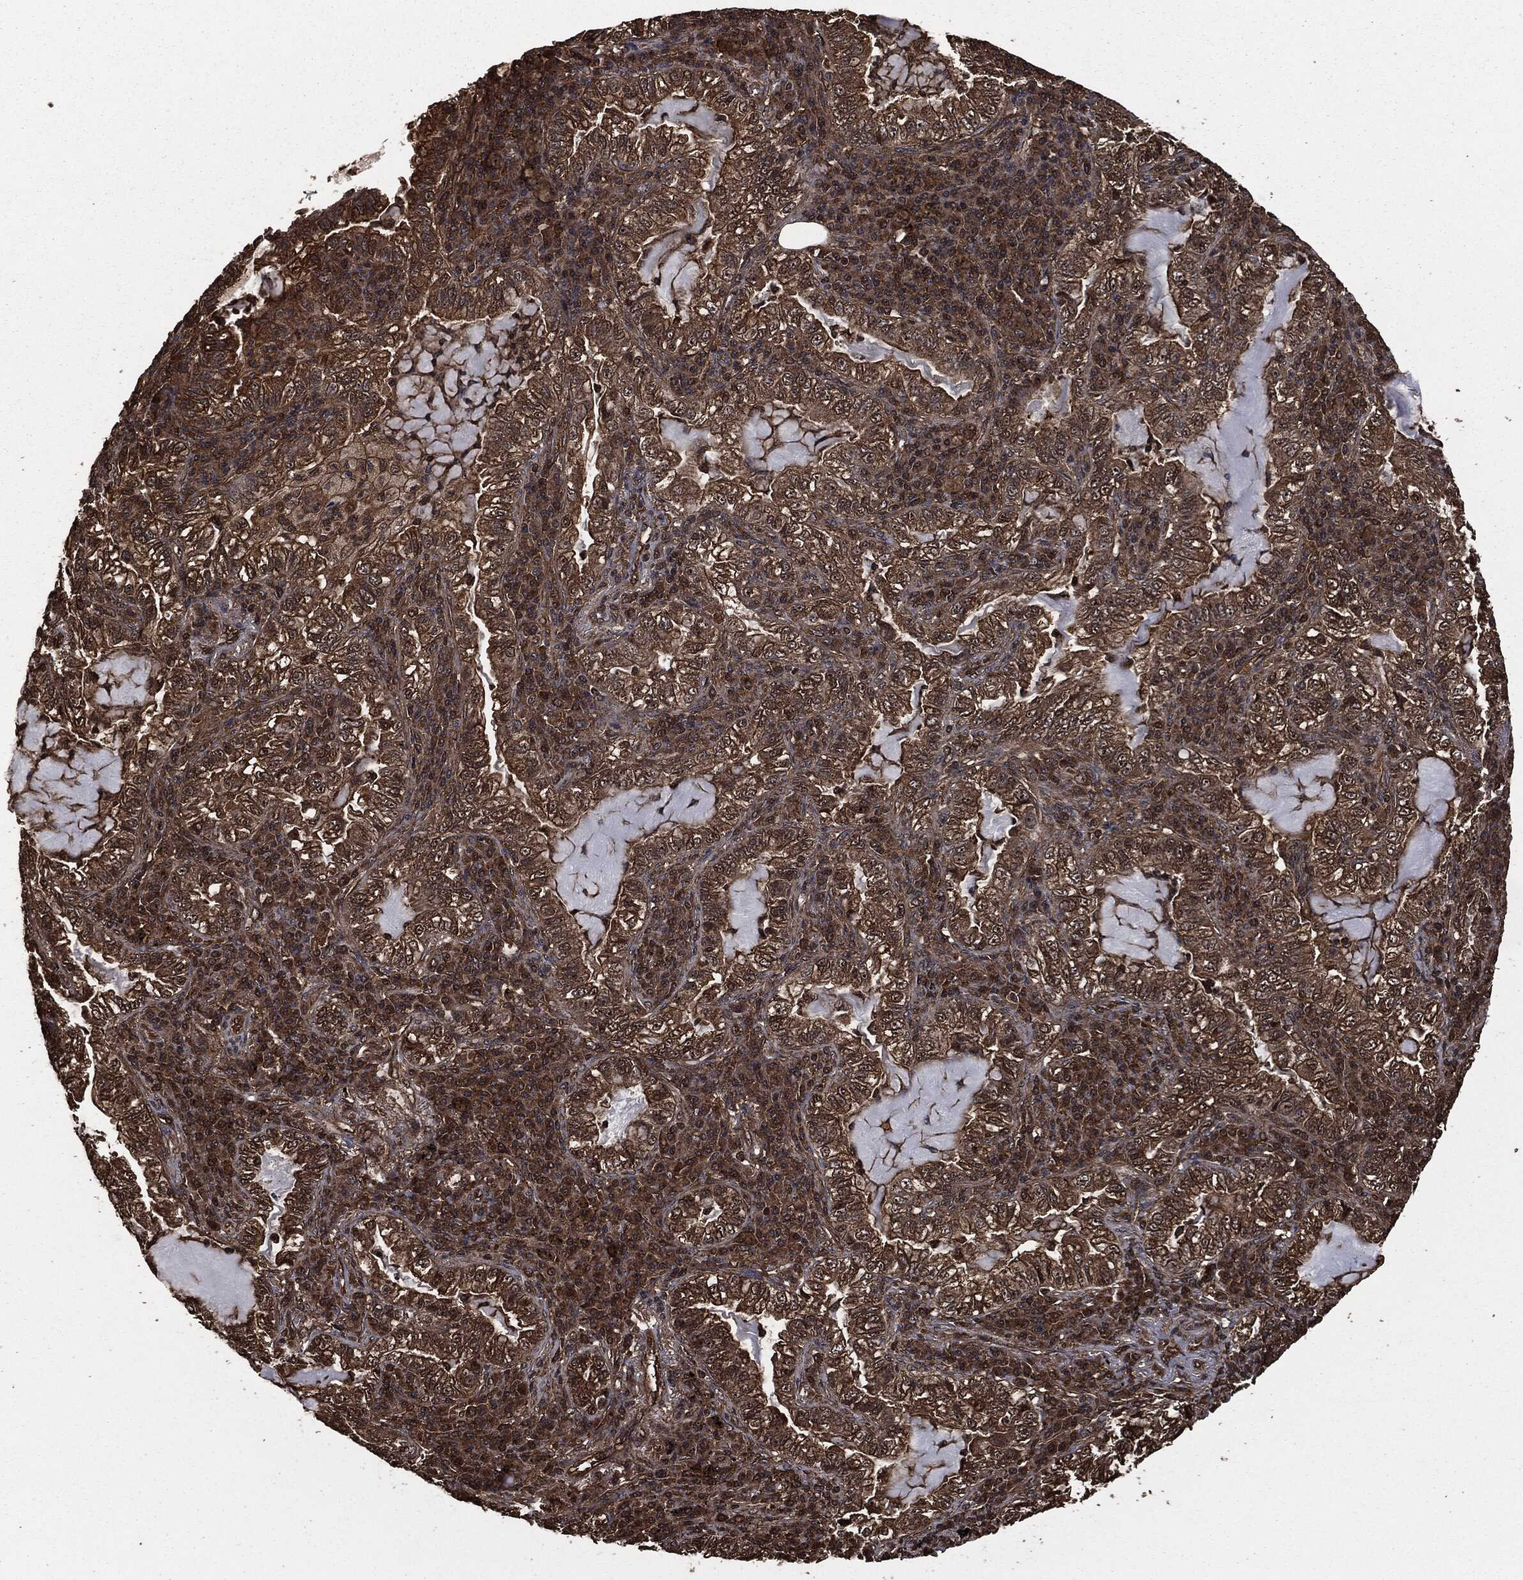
{"staining": {"intensity": "moderate", "quantity": ">75%", "location": "cytoplasmic/membranous"}, "tissue": "lung cancer", "cell_type": "Tumor cells", "image_type": "cancer", "snomed": [{"axis": "morphology", "description": "Adenocarcinoma, NOS"}, {"axis": "topography", "description": "Lung"}], "caption": "About >75% of tumor cells in adenocarcinoma (lung) demonstrate moderate cytoplasmic/membranous protein staining as visualized by brown immunohistochemical staining.", "gene": "HRAS", "patient": {"sex": "female", "age": 73}}